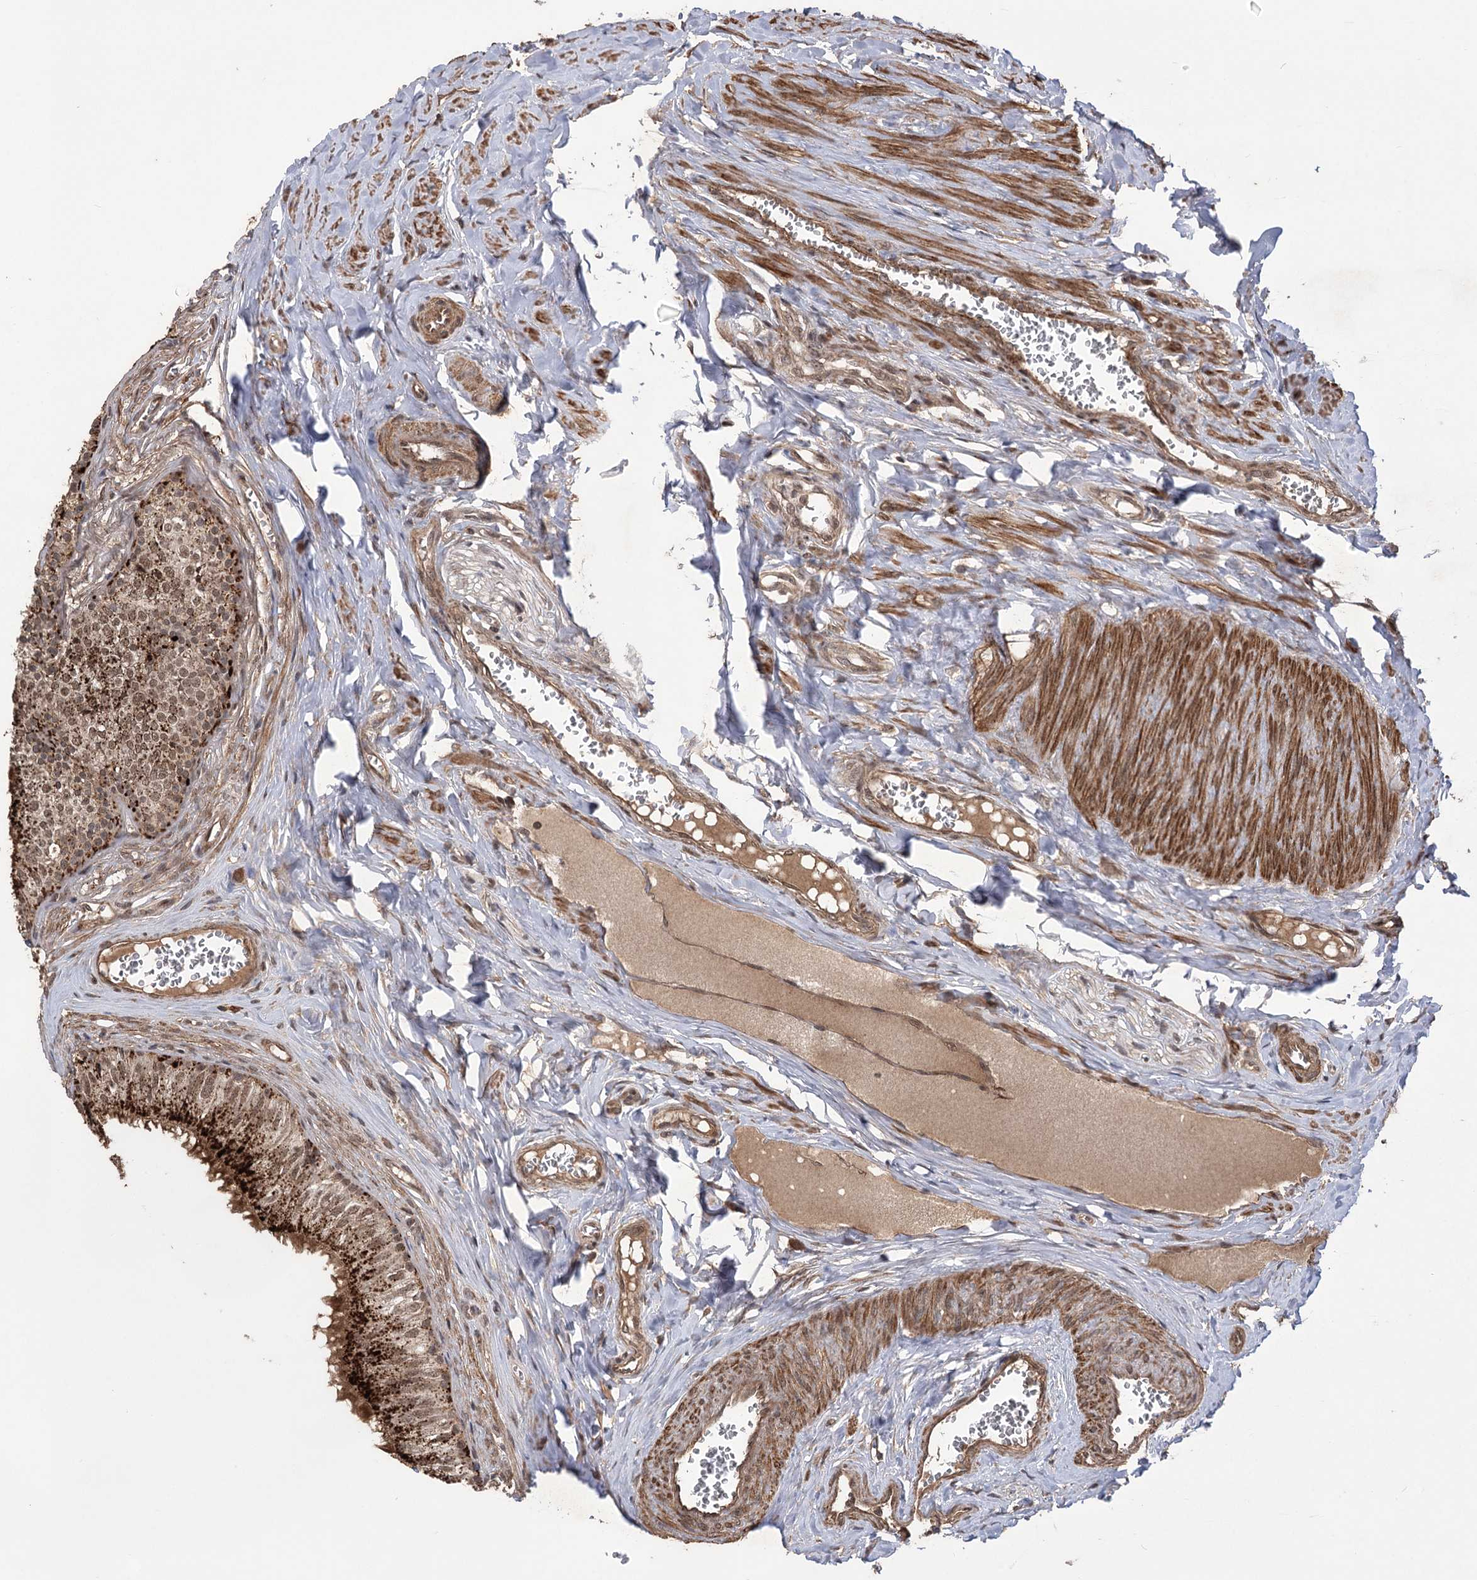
{"staining": {"intensity": "strong", "quantity": ">75%", "location": "cytoplasmic/membranous"}, "tissue": "epididymis", "cell_type": "Glandular cells", "image_type": "normal", "snomed": [{"axis": "morphology", "description": "Normal tissue, NOS"}, {"axis": "topography", "description": "Epididymis"}], "caption": "Strong cytoplasmic/membranous positivity for a protein is seen in about >75% of glandular cells of unremarkable epididymis using IHC.", "gene": "TENM2", "patient": {"sex": "male", "age": 46}}